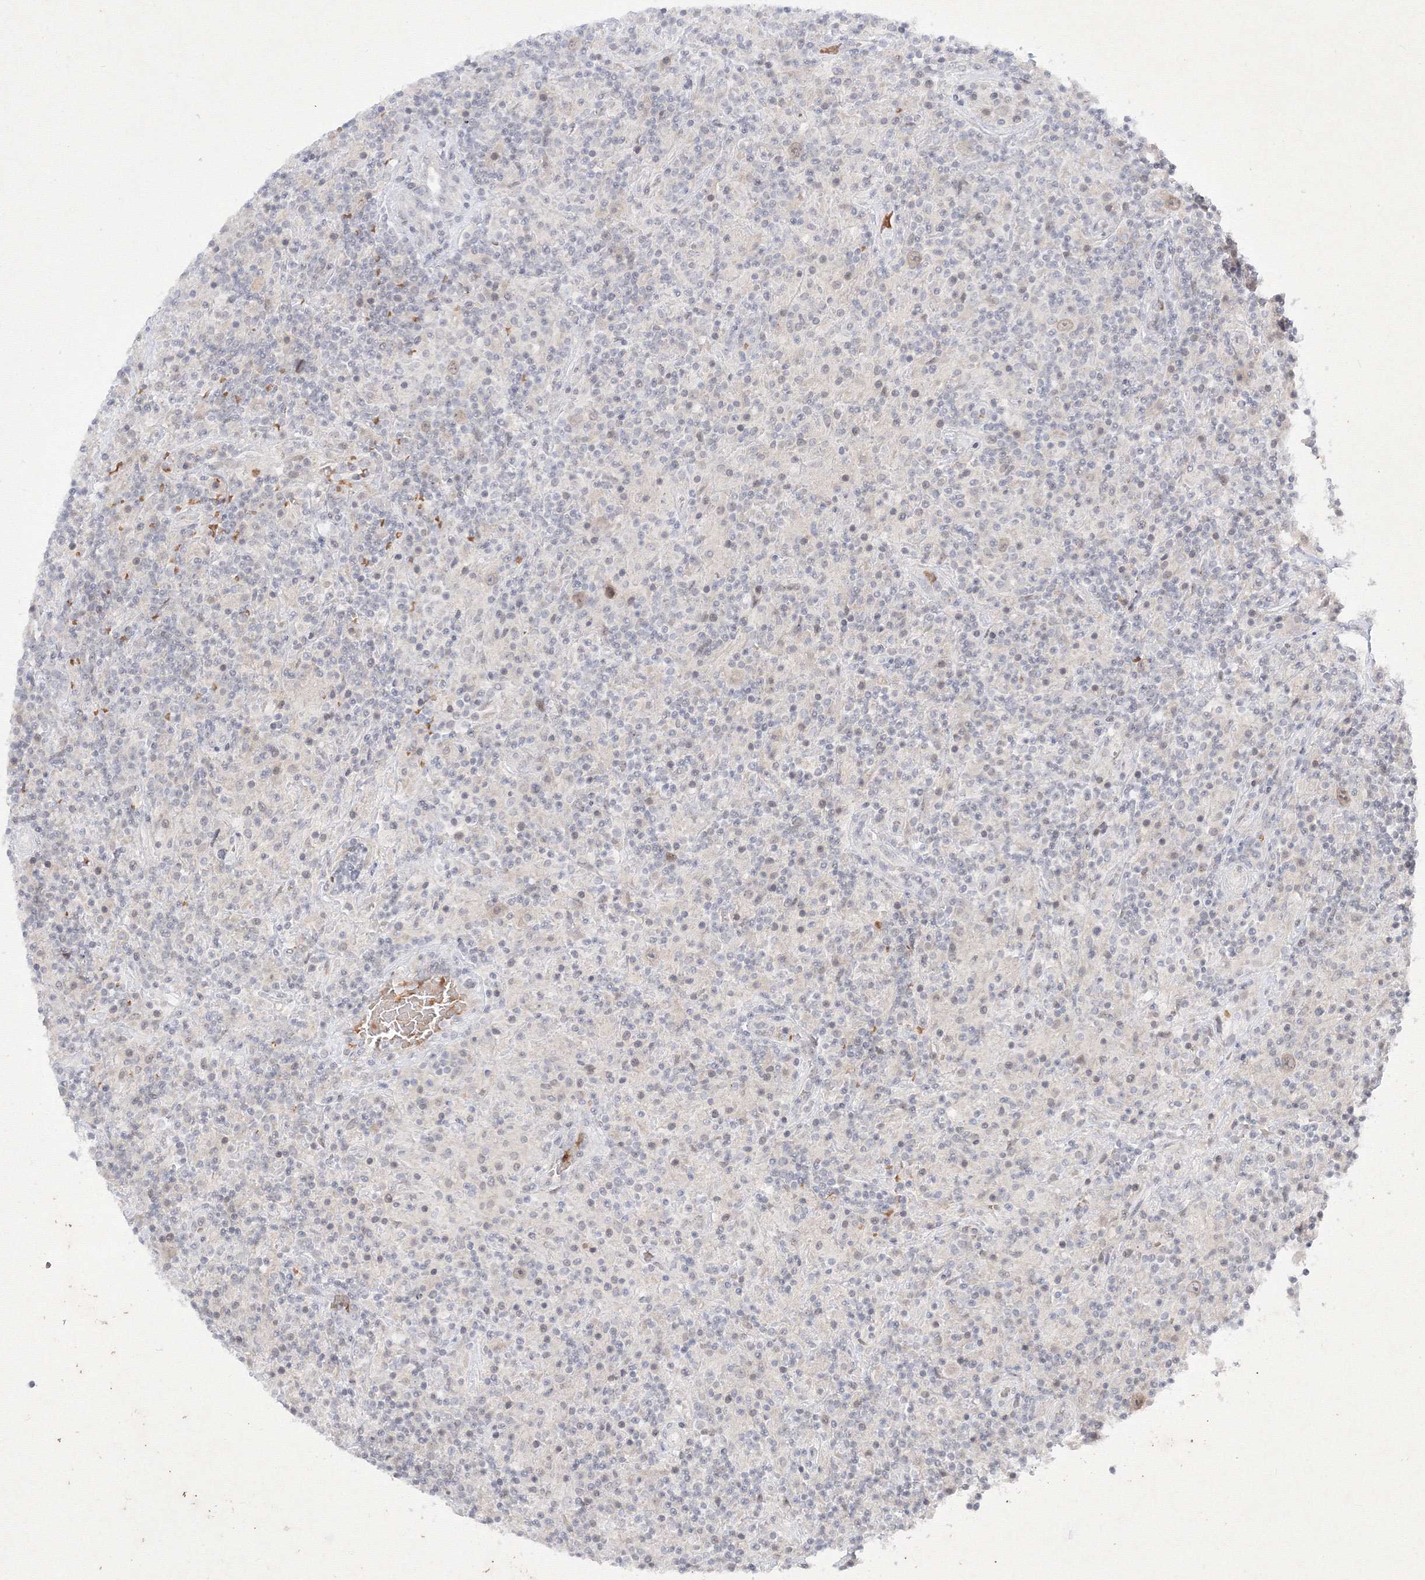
{"staining": {"intensity": "weak", "quantity": "<25%", "location": "nuclear"}, "tissue": "lymphoma", "cell_type": "Tumor cells", "image_type": "cancer", "snomed": [{"axis": "morphology", "description": "Hodgkin's disease, NOS"}, {"axis": "topography", "description": "Lymph node"}], "caption": "Hodgkin's disease stained for a protein using immunohistochemistry reveals no positivity tumor cells.", "gene": "NXPE3", "patient": {"sex": "male", "age": 70}}